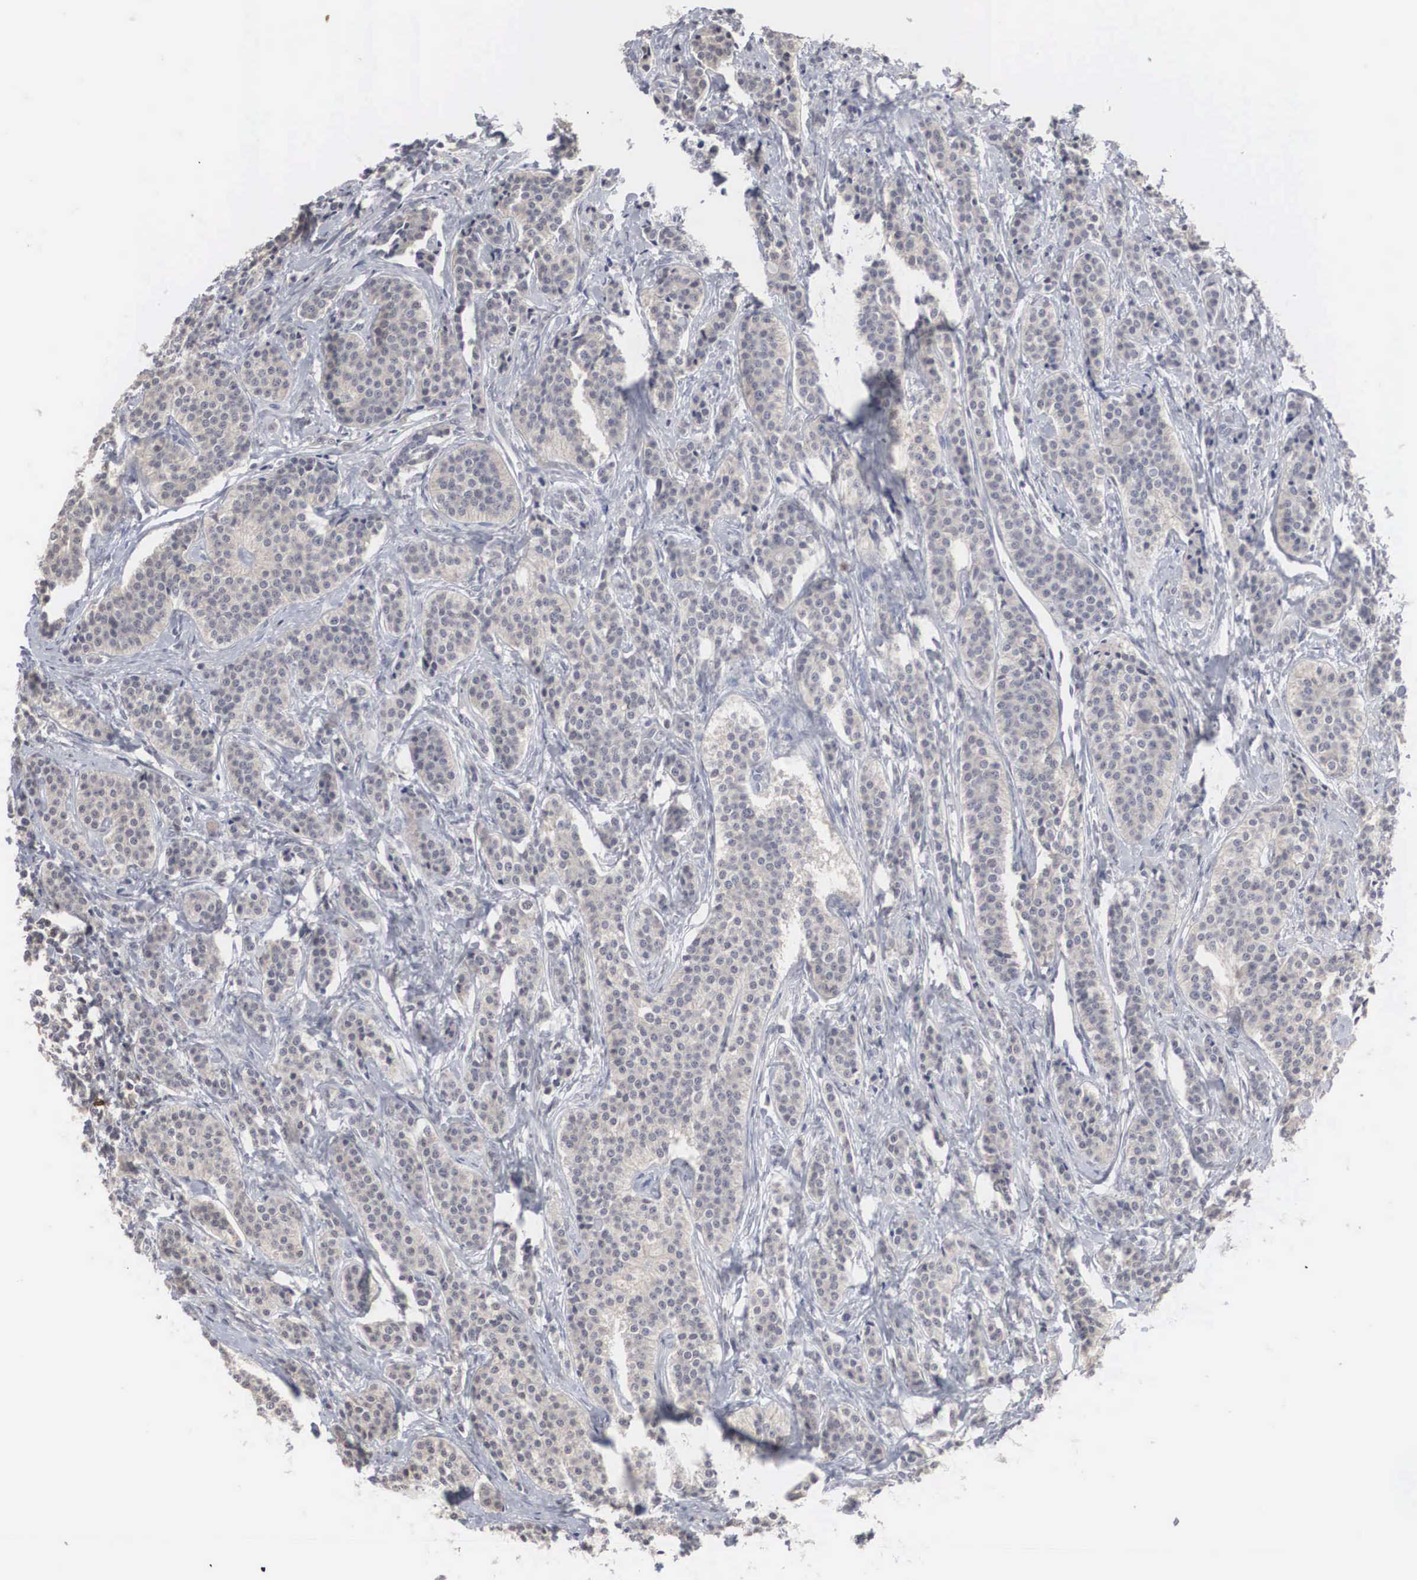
{"staining": {"intensity": "negative", "quantity": "none", "location": "none"}, "tissue": "carcinoid", "cell_type": "Tumor cells", "image_type": "cancer", "snomed": [{"axis": "morphology", "description": "Carcinoid, malignant, NOS"}, {"axis": "topography", "description": "Small intestine"}], "caption": "Immunohistochemistry (IHC) photomicrograph of neoplastic tissue: carcinoid stained with DAB (3,3'-diaminobenzidine) reveals no significant protein staining in tumor cells.", "gene": "AUTS2", "patient": {"sex": "male", "age": 63}}